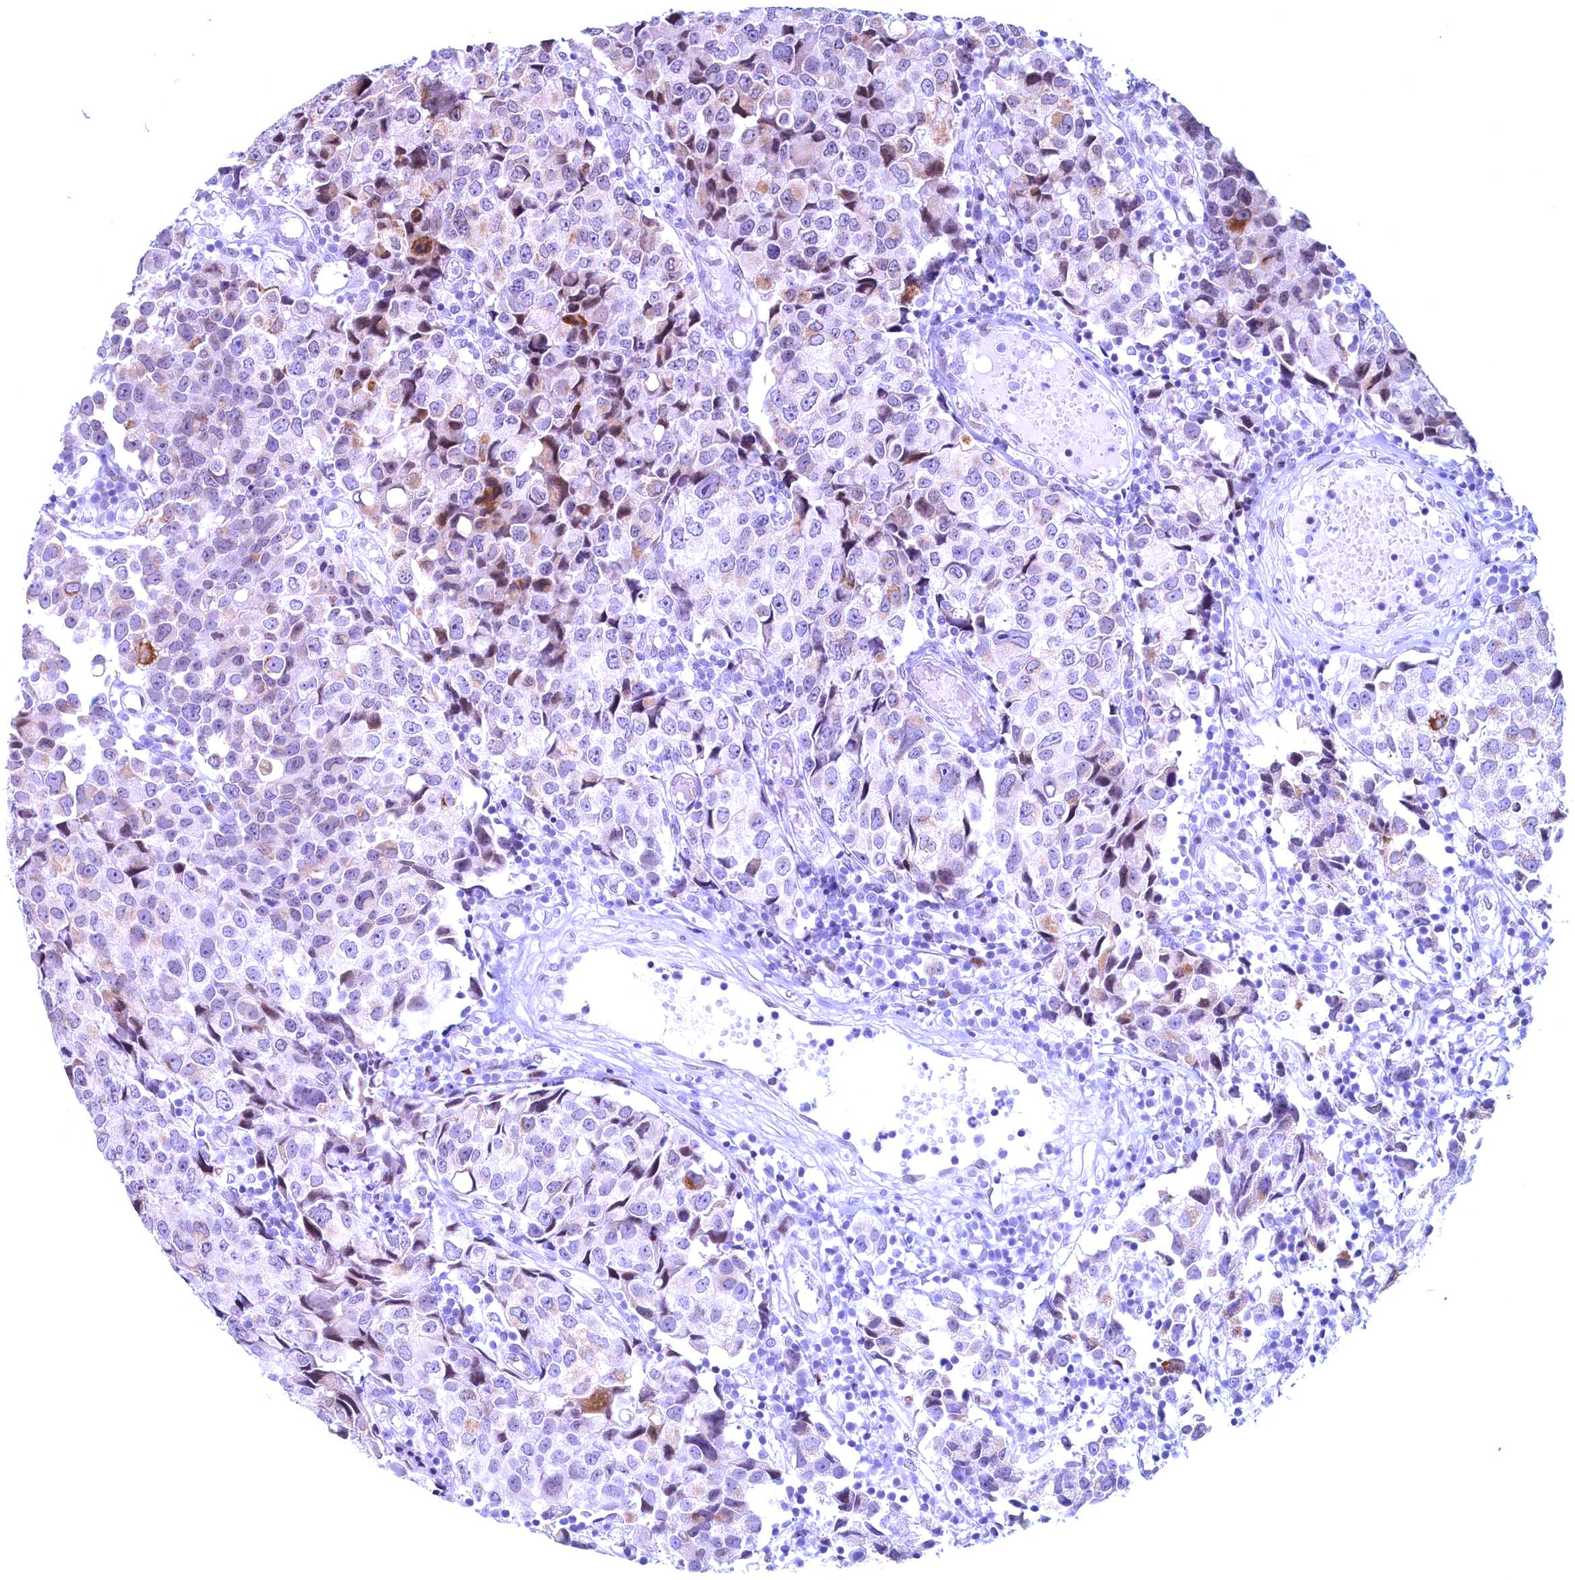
{"staining": {"intensity": "negative", "quantity": "none", "location": "none"}, "tissue": "urothelial cancer", "cell_type": "Tumor cells", "image_type": "cancer", "snomed": [{"axis": "morphology", "description": "Urothelial carcinoma, High grade"}, {"axis": "topography", "description": "Urinary bladder"}], "caption": "DAB immunohistochemical staining of urothelial carcinoma (high-grade) demonstrates no significant positivity in tumor cells.", "gene": "GPSM1", "patient": {"sex": "female", "age": 75}}